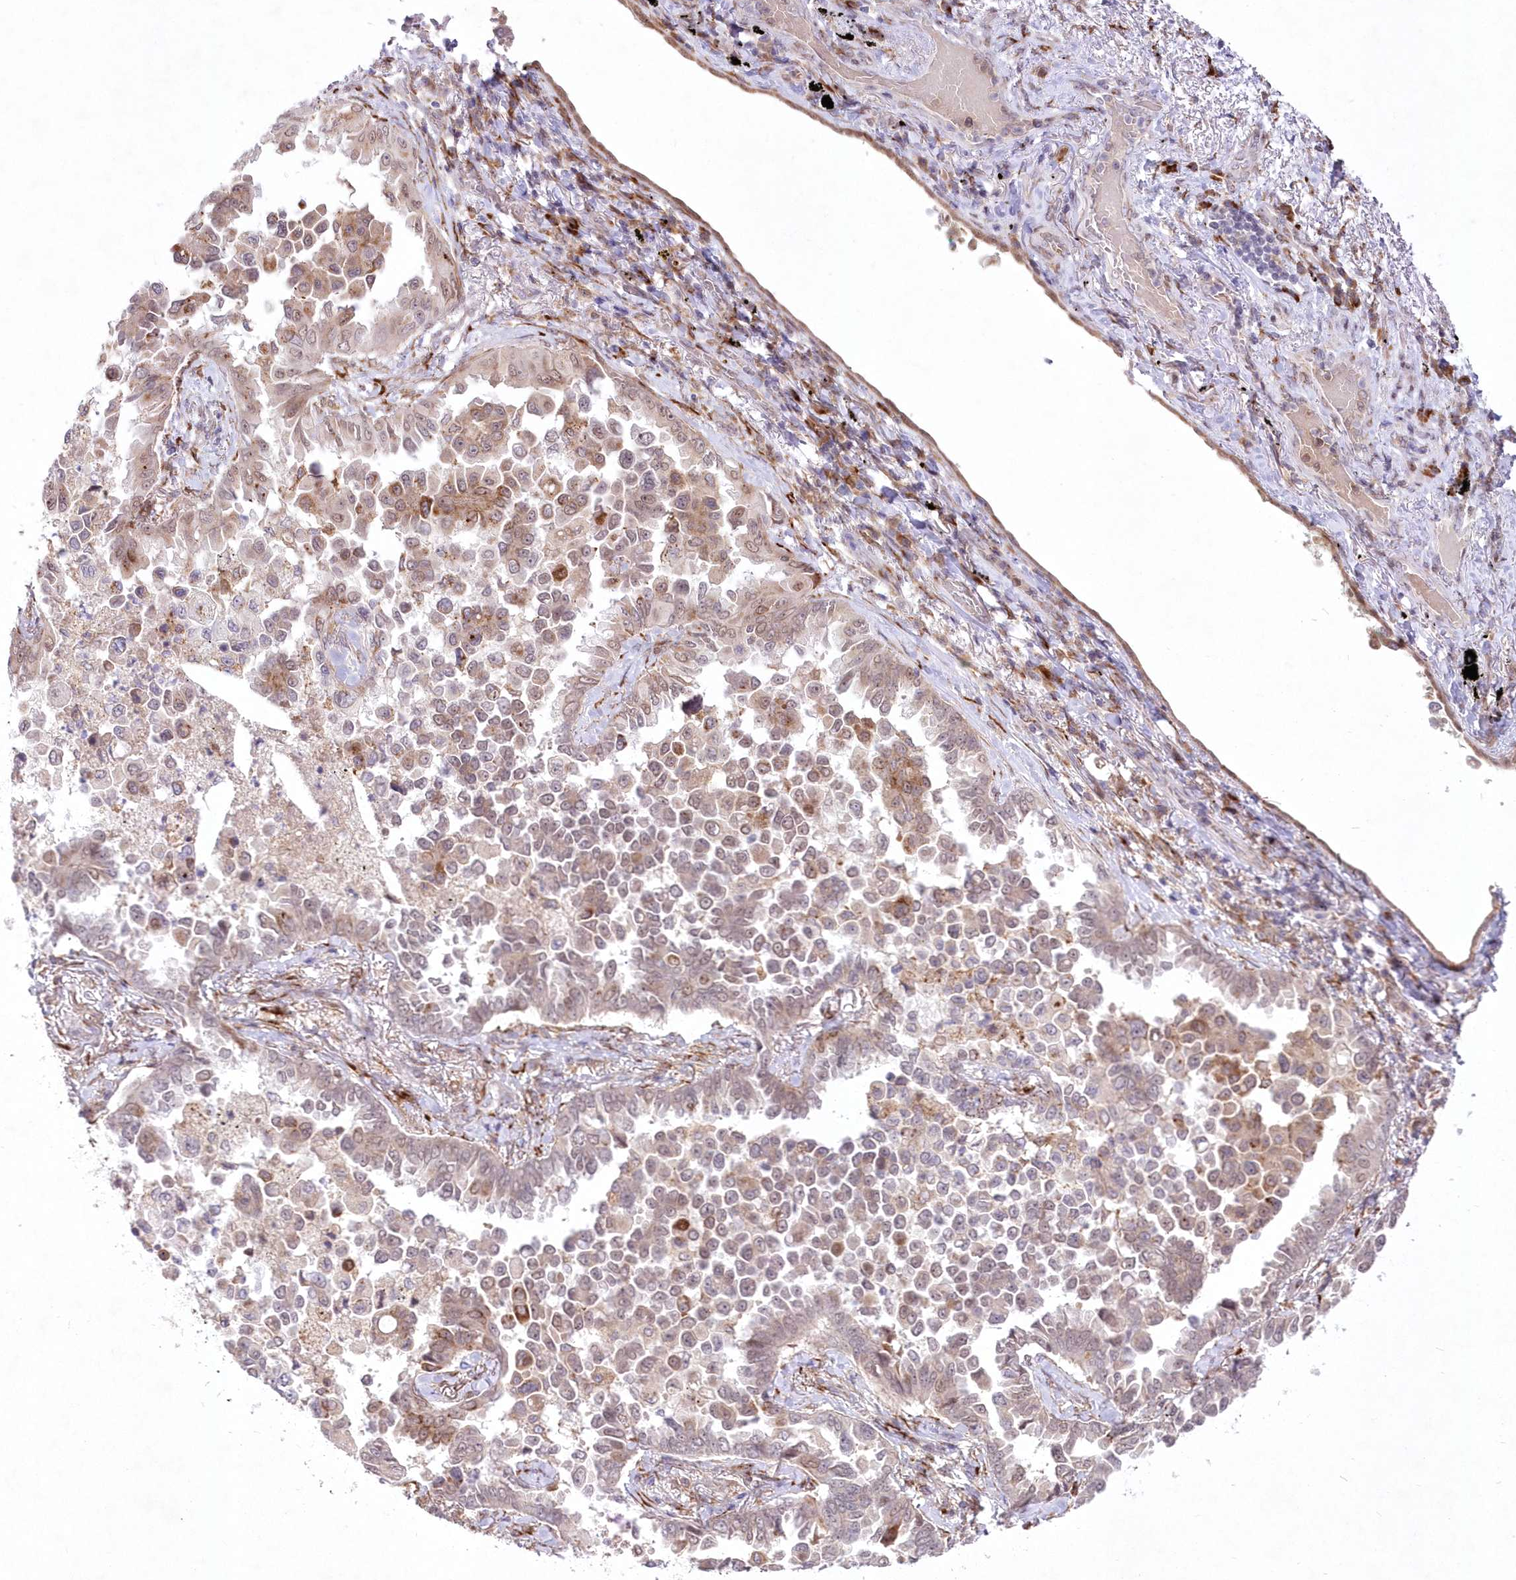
{"staining": {"intensity": "weak", "quantity": "<25%", "location": "cytoplasmic/membranous"}, "tissue": "lung cancer", "cell_type": "Tumor cells", "image_type": "cancer", "snomed": [{"axis": "morphology", "description": "Adenocarcinoma, NOS"}, {"axis": "topography", "description": "Lung"}], "caption": "Immunohistochemical staining of lung adenocarcinoma exhibits no significant staining in tumor cells. The staining was performed using DAB to visualize the protein expression in brown, while the nuclei were stained in blue with hematoxylin (Magnification: 20x).", "gene": "LDB1", "patient": {"sex": "female", "age": 67}}